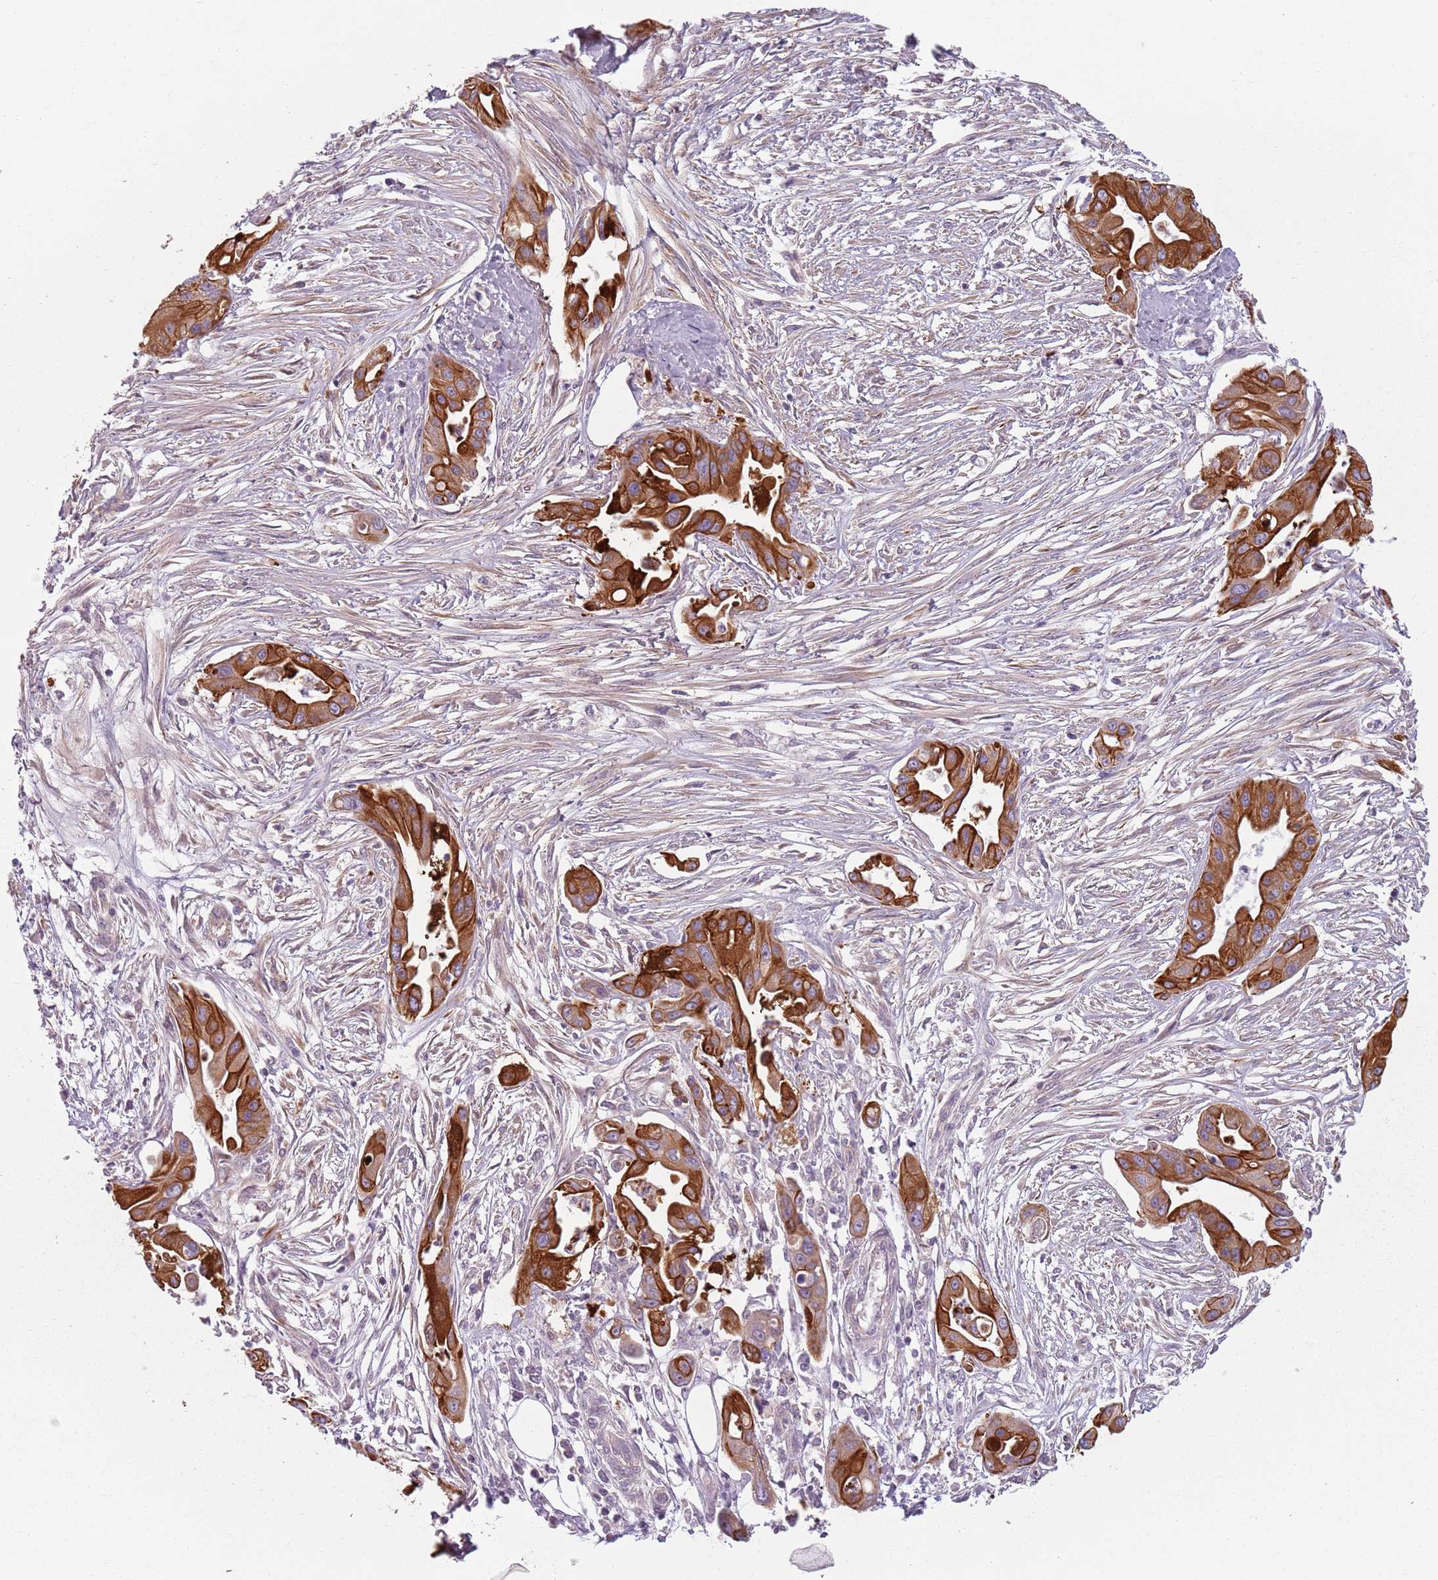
{"staining": {"intensity": "strong", "quantity": ">75%", "location": "cytoplasmic/membranous"}, "tissue": "ovarian cancer", "cell_type": "Tumor cells", "image_type": "cancer", "snomed": [{"axis": "morphology", "description": "Cystadenocarcinoma, mucinous, NOS"}, {"axis": "topography", "description": "Ovary"}], "caption": "Ovarian cancer was stained to show a protein in brown. There is high levels of strong cytoplasmic/membranous expression in about >75% of tumor cells. (brown staining indicates protein expression, while blue staining denotes nuclei).", "gene": "TLCD2", "patient": {"sex": "female", "age": 70}}